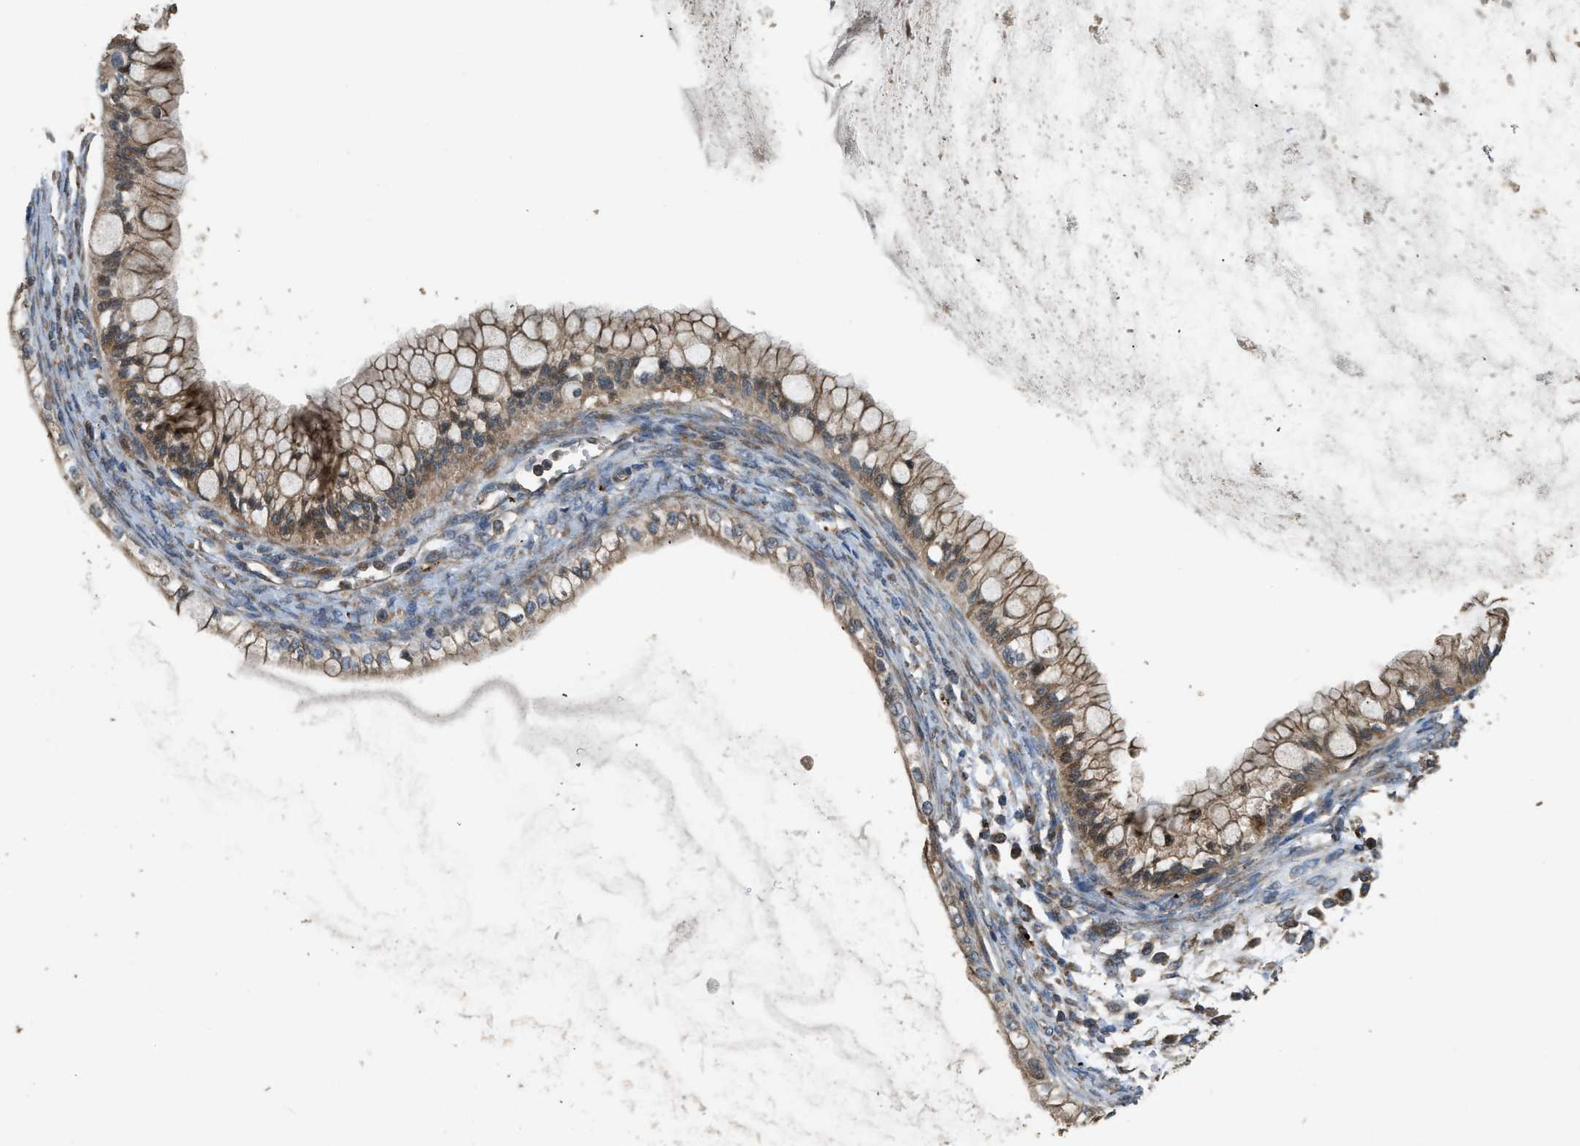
{"staining": {"intensity": "moderate", "quantity": ">75%", "location": "cytoplasmic/membranous"}, "tissue": "ovarian cancer", "cell_type": "Tumor cells", "image_type": "cancer", "snomed": [{"axis": "morphology", "description": "Cystadenocarcinoma, mucinous, NOS"}, {"axis": "topography", "description": "Ovary"}], "caption": "Moderate cytoplasmic/membranous expression is appreciated in about >75% of tumor cells in ovarian cancer.", "gene": "GGH", "patient": {"sex": "female", "age": 57}}